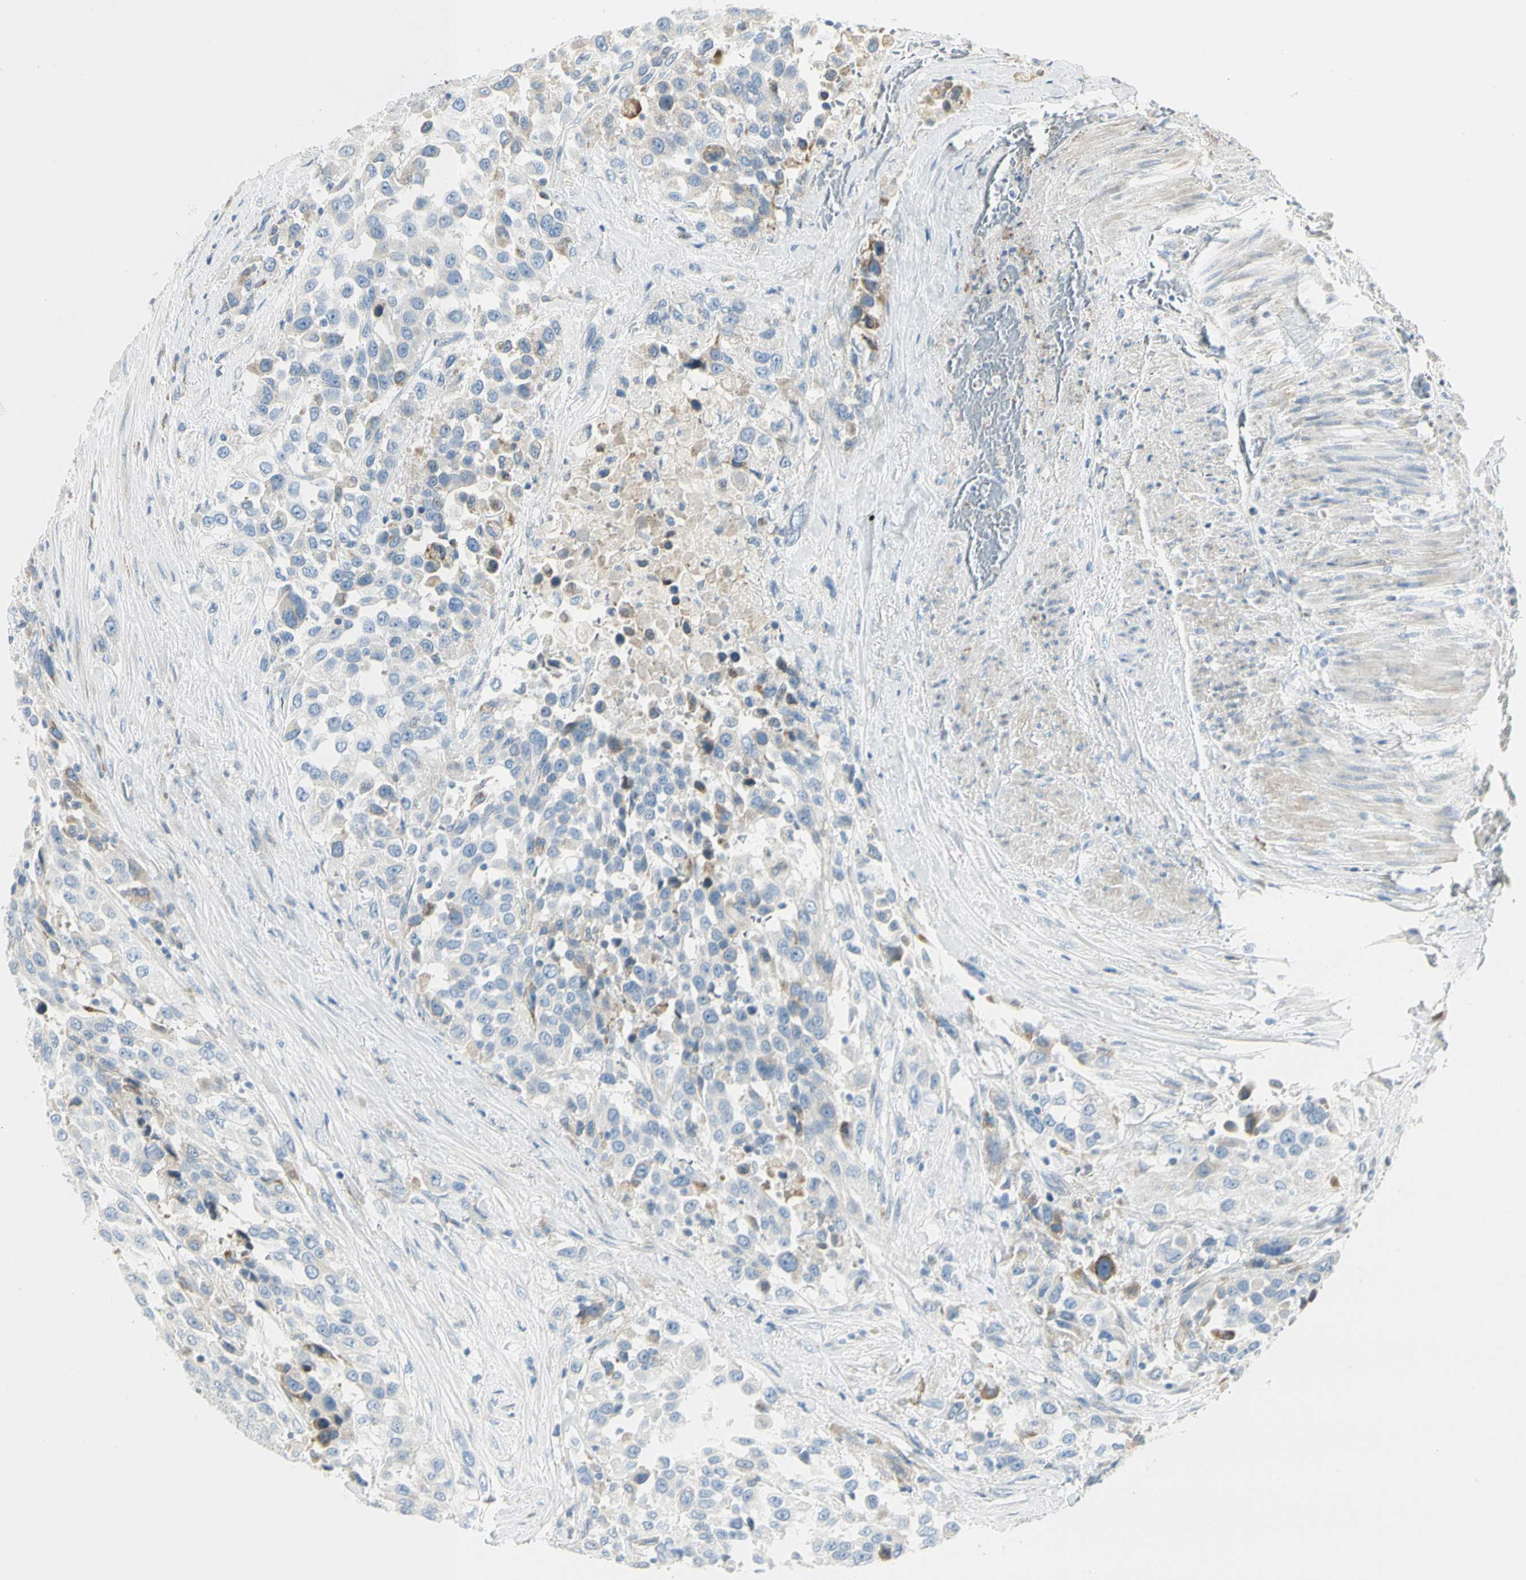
{"staining": {"intensity": "negative", "quantity": "none", "location": "none"}, "tissue": "urothelial cancer", "cell_type": "Tumor cells", "image_type": "cancer", "snomed": [{"axis": "morphology", "description": "Urothelial carcinoma, High grade"}, {"axis": "topography", "description": "Urinary bladder"}], "caption": "This is a micrograph of IHC staining of urothelial cancer, which shows no staining in tumor cells.", "gene": "TNFSF11", "patient": {"sex": "female", "age": 80}}